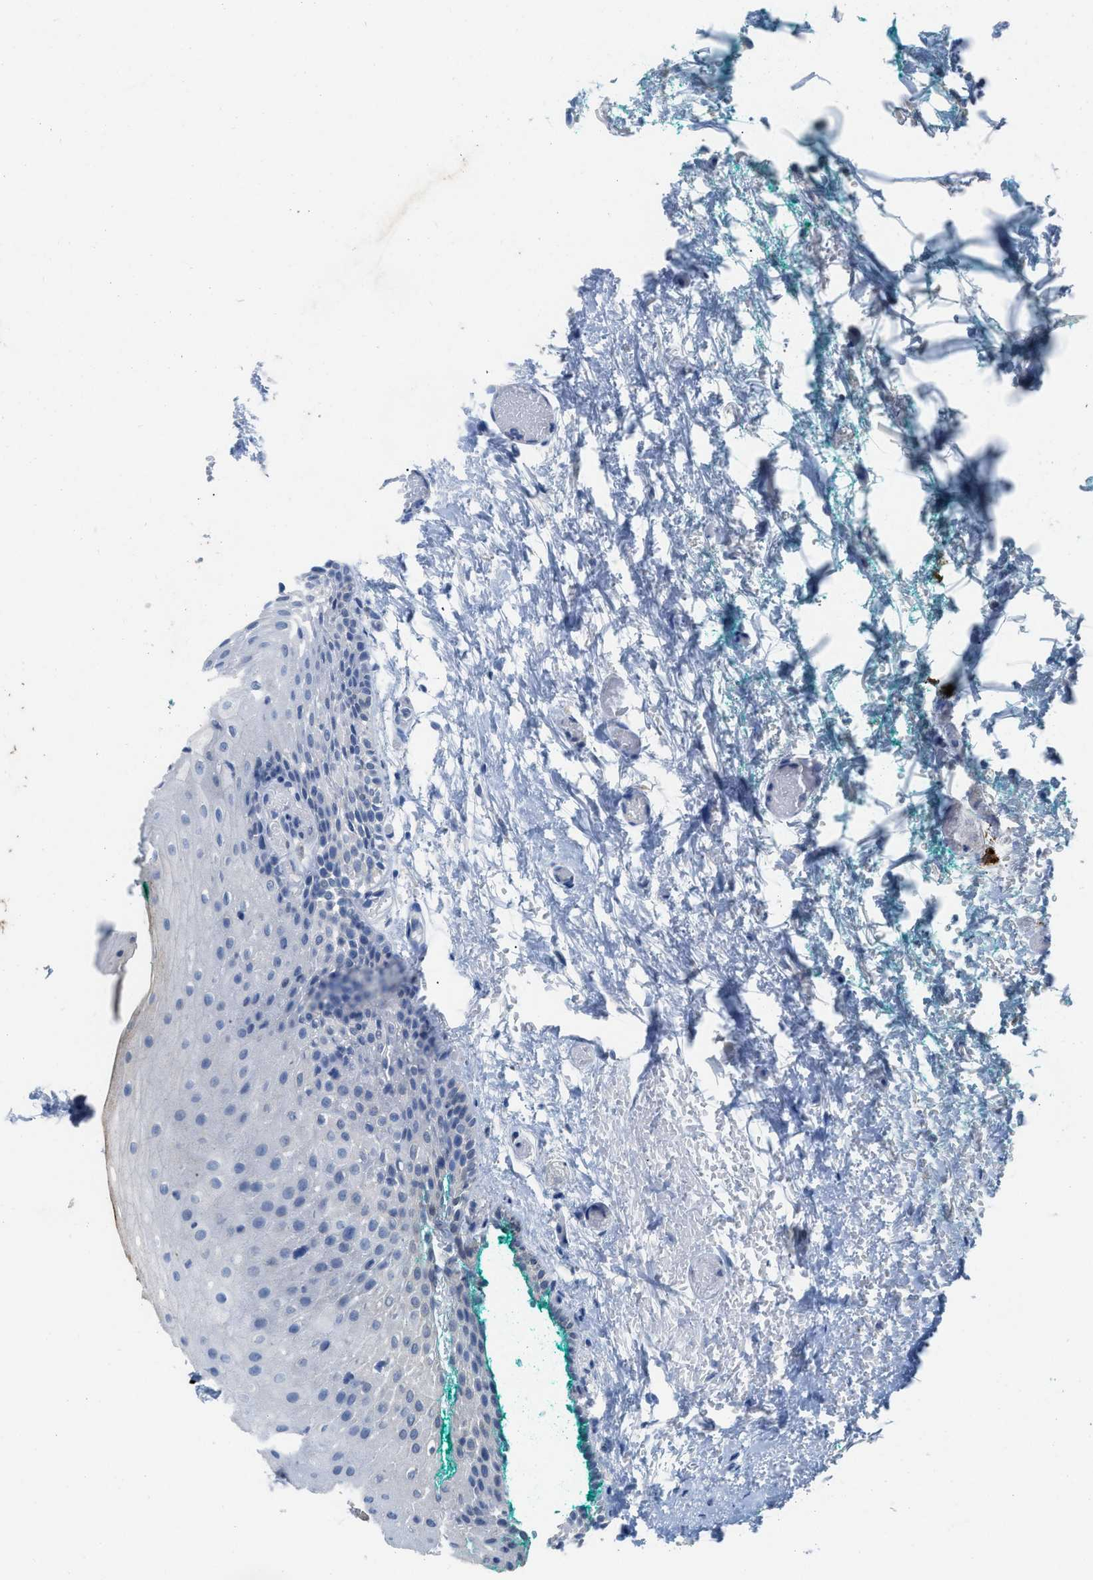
{"staining": {"intensity": "negative", "quantity": "none", "location": "none"}, "tissue": "oral mucosa", "cell_type": "Squamous epithelial cells", "image_type": "normal", "snomed": [{"axis": "morphology", "description": "Normal tissue, NOS"}, {"axis": "morphology", "description": "Squamous cell carcinoma, NOS"}, {"axis": "topography", "description": "Oral tissue"}, {"axis": "topography", "description": "Salivary gland"}, {"axis": "topography", "description": "Head-Neck"}], "caption": "This is a image of immunohistochemistry (IHC) staining of normal oral mucosa, which shows no expression in squamous epithelial cells. Brightfield microscopy of immunohistochemistry (IHC) stained with DAB (brown) and hematoxylin (blue), captured at high magnification.", "gene": "HPX", "patient": {"sex": "female", "age": 62}}